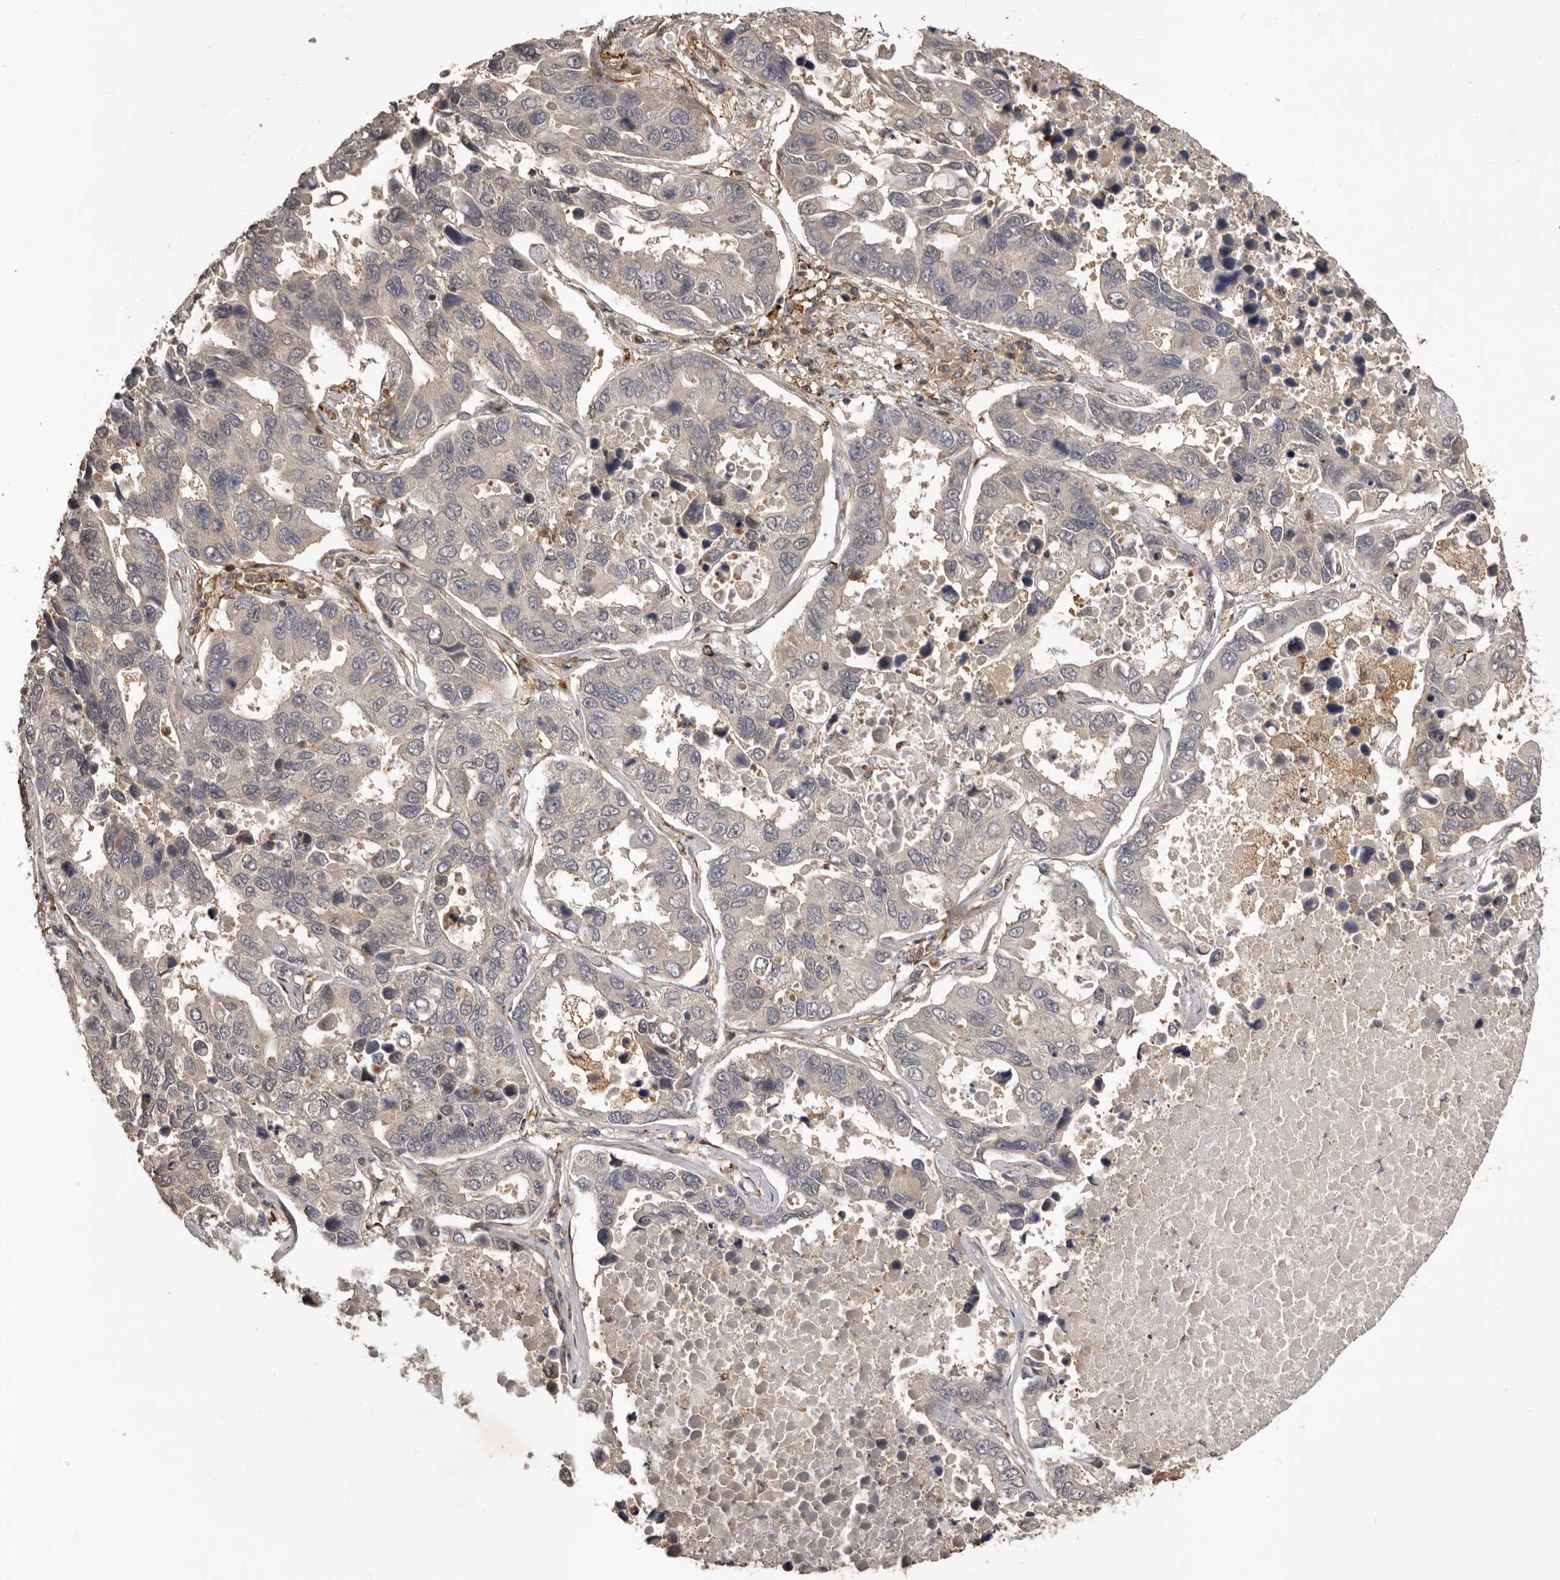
{"staining": {"intensity": "negative", "quantity": "none", "location": "none"}, "tissue": "lung cancer", "cell_type": "Tumor cells", "image_type": "cancer", "snomed": [{"axis": "morphology", "description": "Adenocarcinoma, NOS"}, {"axis": "topography", "description": "Lung"}], "caption": "This image is of lung cancer (adenocarcinoma) stained with IHC to label a protein in brown with the nuclei are counter-stained blue. There is no staining in tumor cells.", "gene": "GLIPR2", "patient": {"sex": "male", "age": 64}}